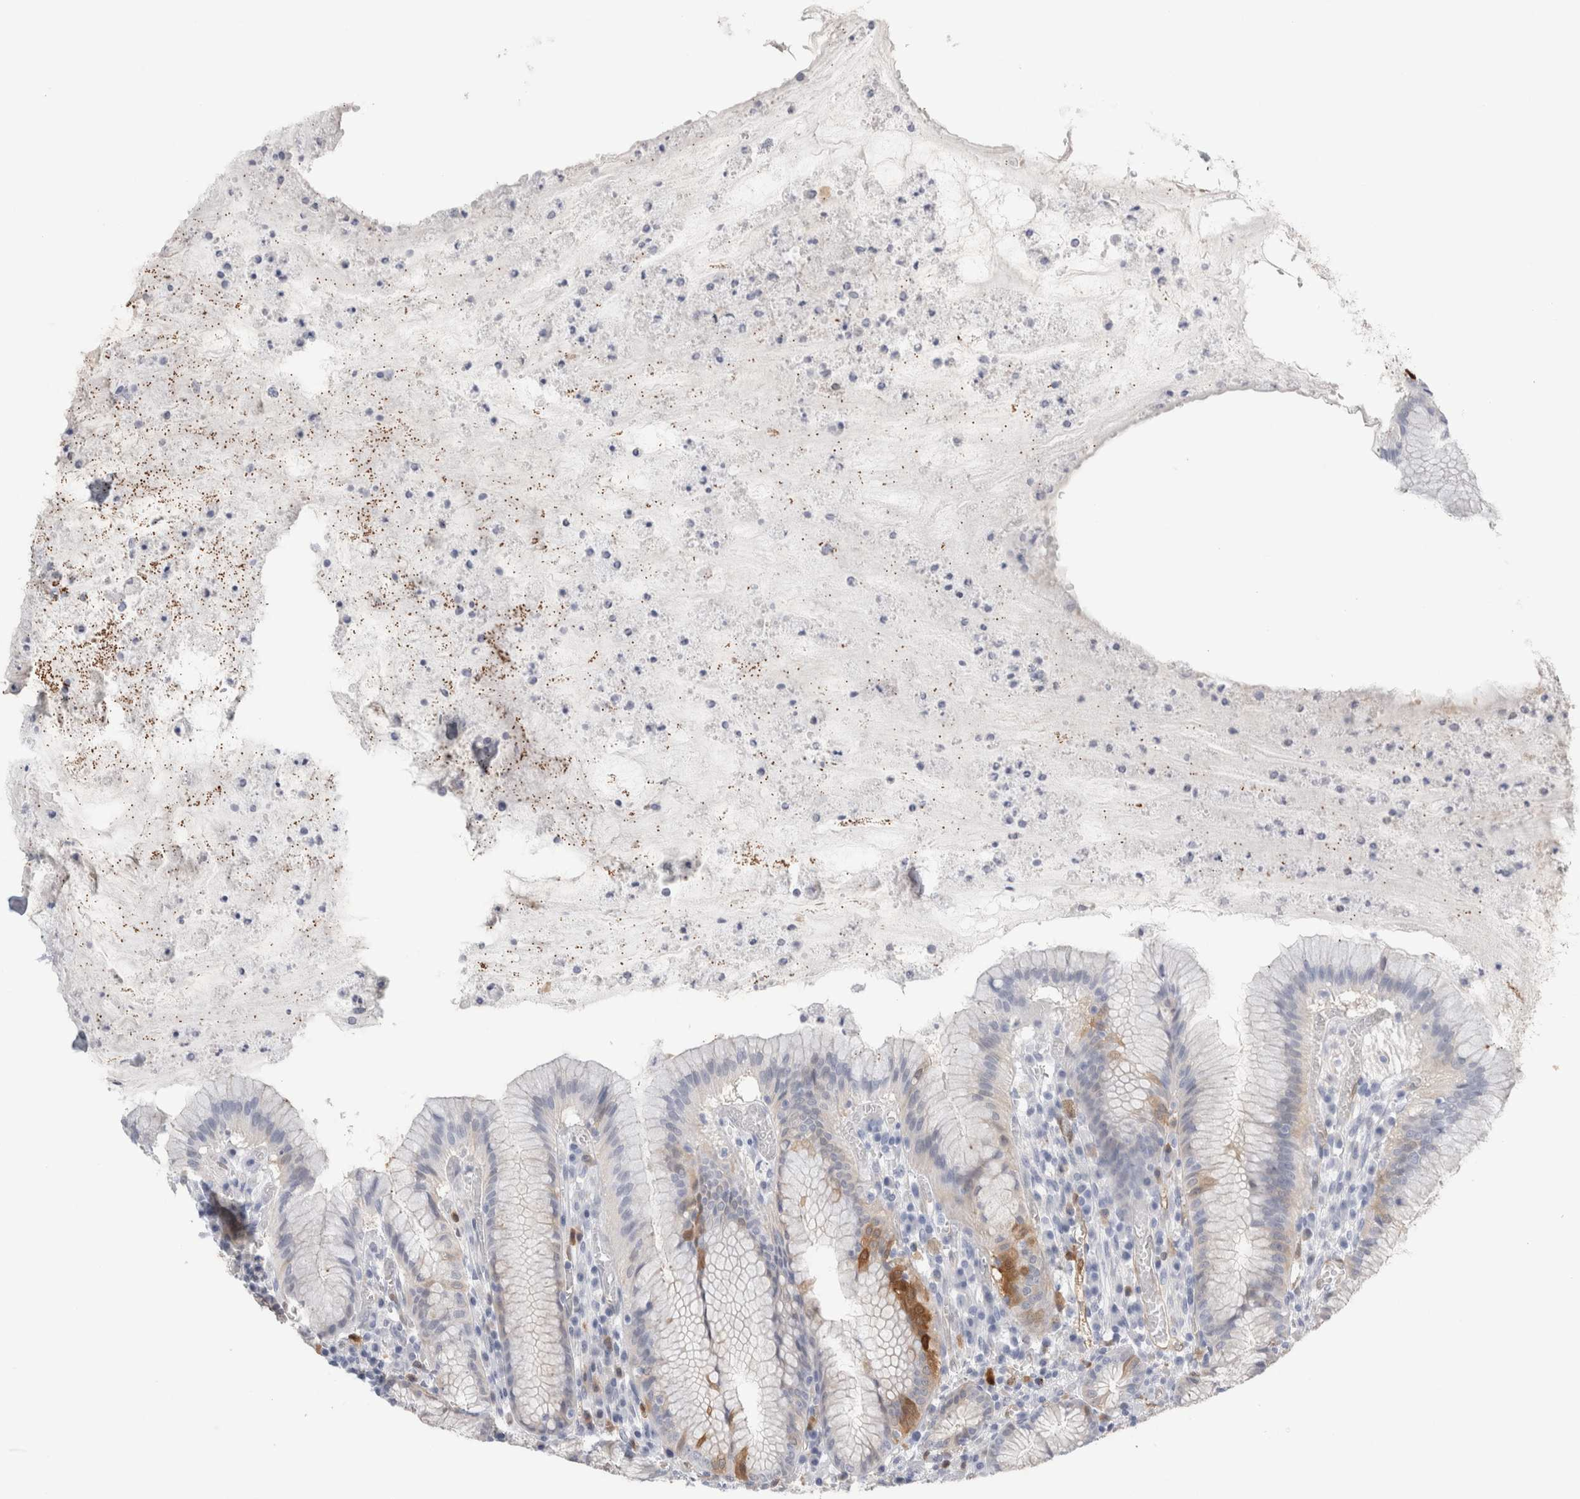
{"staining": {"intensity": "moderate", "quantity": "<25%", "location": "cytoplasmic/membranous"}, "tissue": "stomach", "cell_type": "Glandular cells", "image_type": "normal", "snomed": [{"axis": "morphology", "description": "Normal tissue, NOS"}, {"axis": "topography", "description": "Stomach"}], "caption": "Protein staining of normal stomach displays moderate cytoplasmic/membranous positivity in approximately <25% of glandular cells.", "gene": "NAPEPLD", "patient": {"sex": "male", "age": 55}}